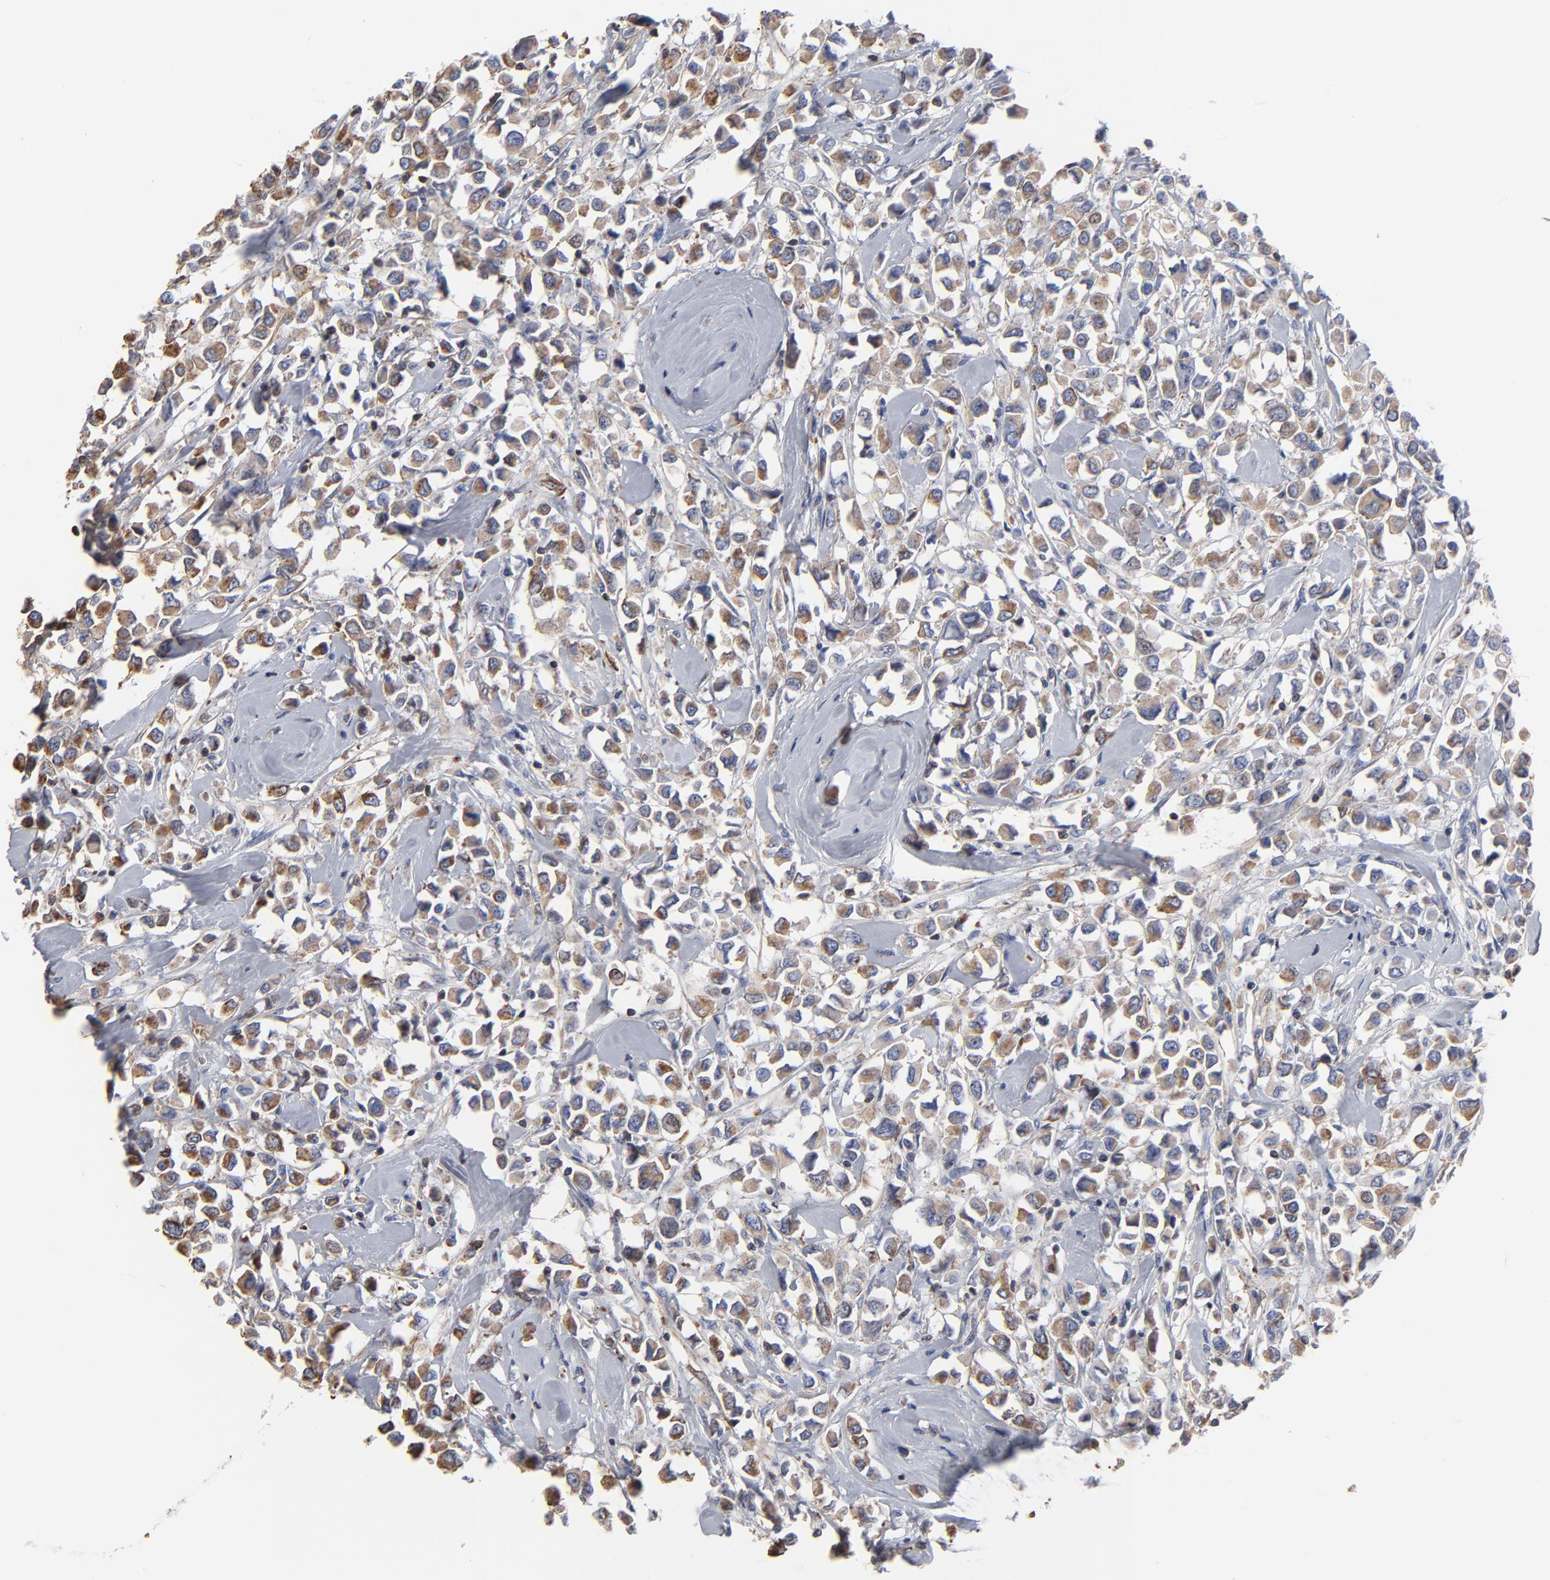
{"staining": {"intensity": "moderate", "quantity": "25%-75%", "location": "cytoplasmic/membranous"}, "tissue": "breast cancer", "cell_type": "Tumor cells", "image_type": "cancer", "snomed": [{"axis": "morphology", "description": "Duct carcinoma"}, {"axis": "topography", "description": "Breast"}], "caption": "About 25%-75% of tumor cells in human breast cancer (intraductal carcinoma) exhibit moderate cytoplasmic/membranous protein expression as visualized by brown immunohistochemical staining.", "gene": "ACTA2", "patient": {"sex": "female", "age": 61}}